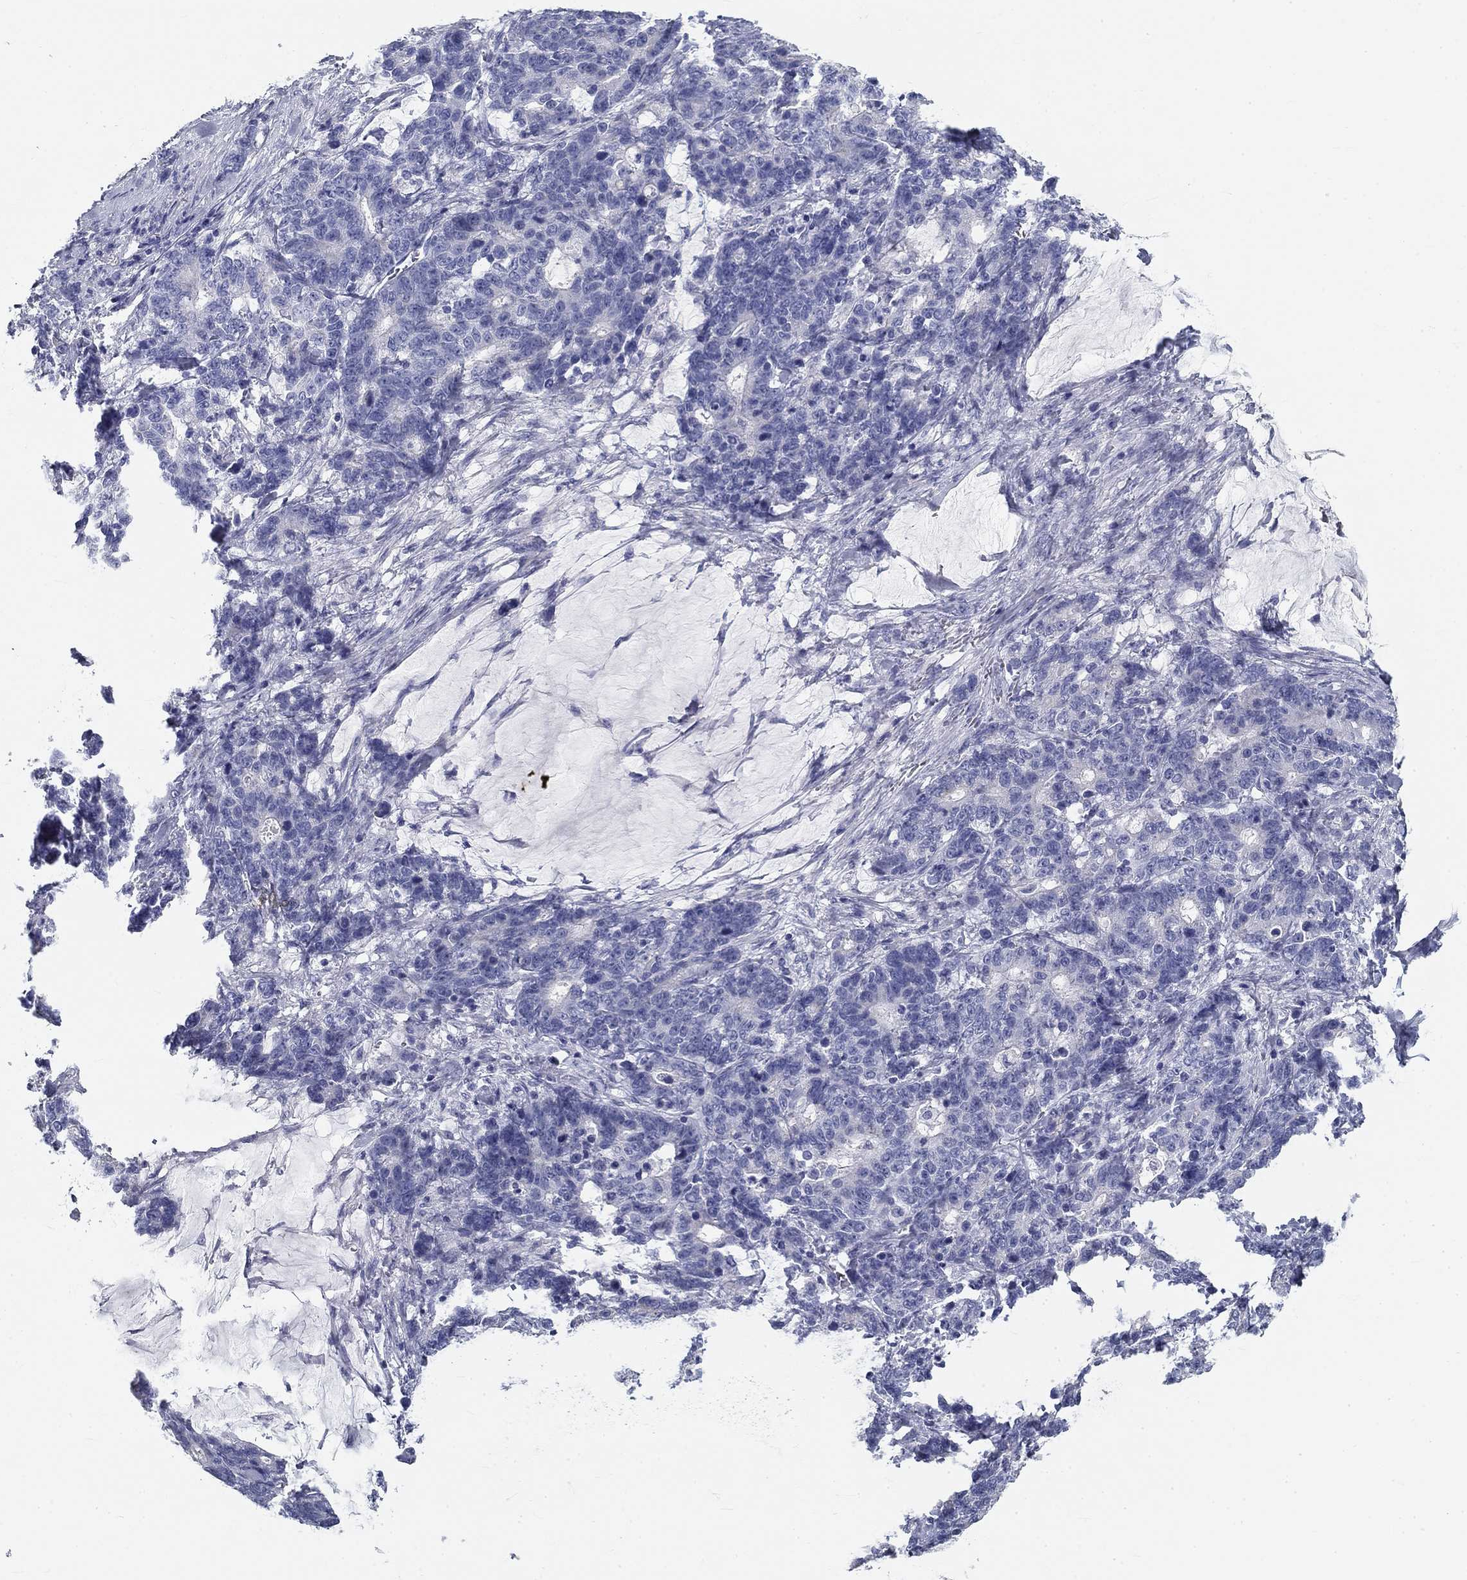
{"staining": {"intensity": "negative", "quantity": "none", "location": "none"}, "tissue": "stomach cancer", "cell_type": "Tumor cells", "image_type": "cancer", "snomed": [{"axis": "morphology", "description": "Normal tissue, NOS"}, {"axis": "morphology", "description": "Adenocarcinoma, NOS"}, {"axis": "topography", "description": "Stomach"}], "caption": "DAB (3,3'-diaminobenzidine) immunohistochemical staining of adenocarcinoma (stomach) exhibits no significant staining in tumor cells. The staining was performed using DAB (3,3'-diaminobenzidine) to visualize the protein expression in brown, while the nuclei were stained in blue with hematoxylin (Magnification: 20x).", "gene": "GALNTL5", "patient": {"sex": "female", "age": 64}}